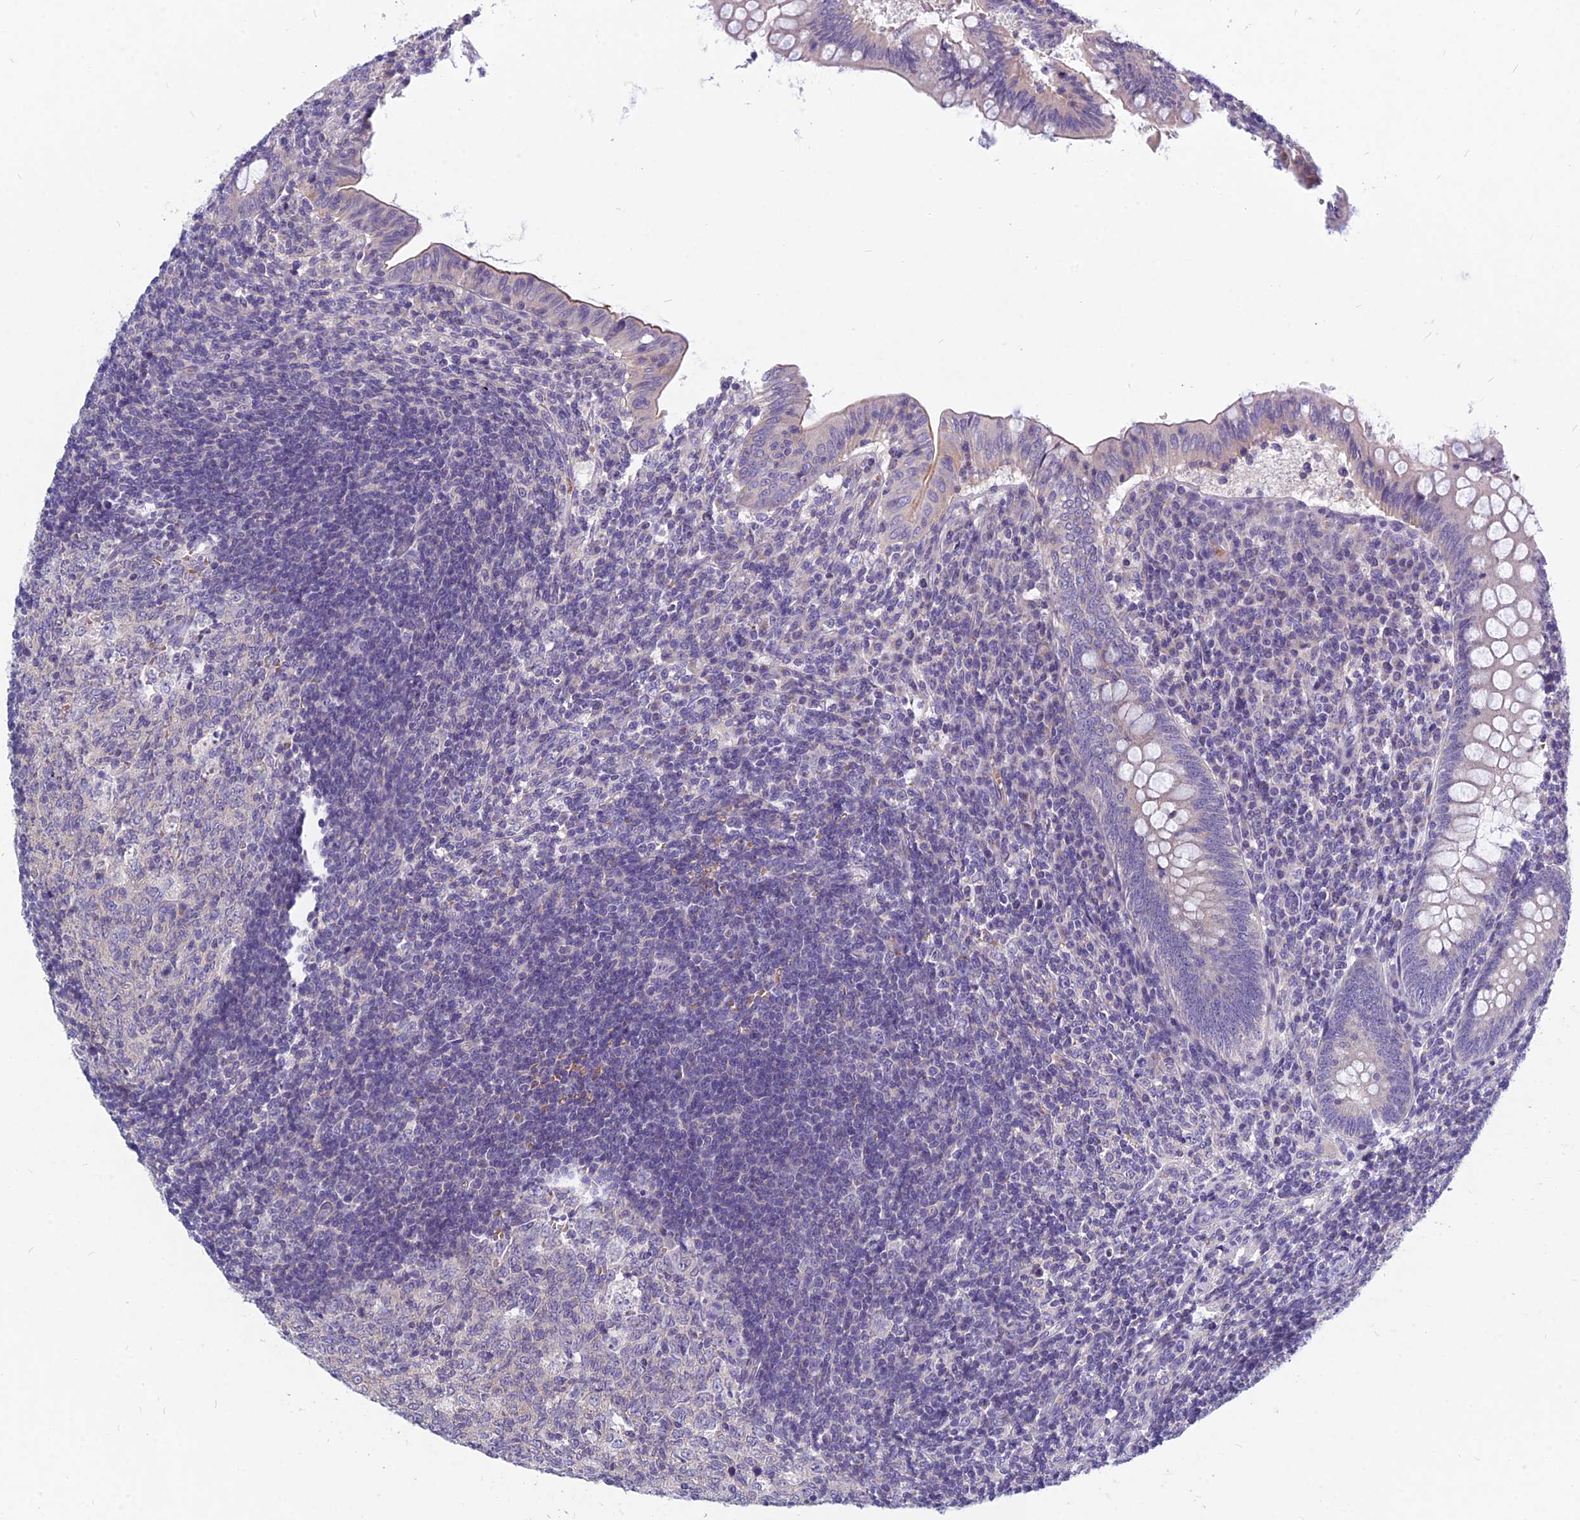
{"staining": {"intensity": "weak", "quantity": "<25%", "location": "cytoplasmic/membranous"}, "tissue": "appendix", "cell_type": "Glandular cells", "image_type": "normal", "snomed": [{"axis": "morphology", "description": "Normal tissue, NOS"}, {"axis": "topography", "description": "Appendix"}], "caption": "Immunohistochemical staining of benign human appendix shows no significant positivity in glandular cells. (Immunohistochemistry (ihc), brightfield microscopy, high magnification).", "gene": "RBM41", "patient": {"sex": "male", "age": 14}}